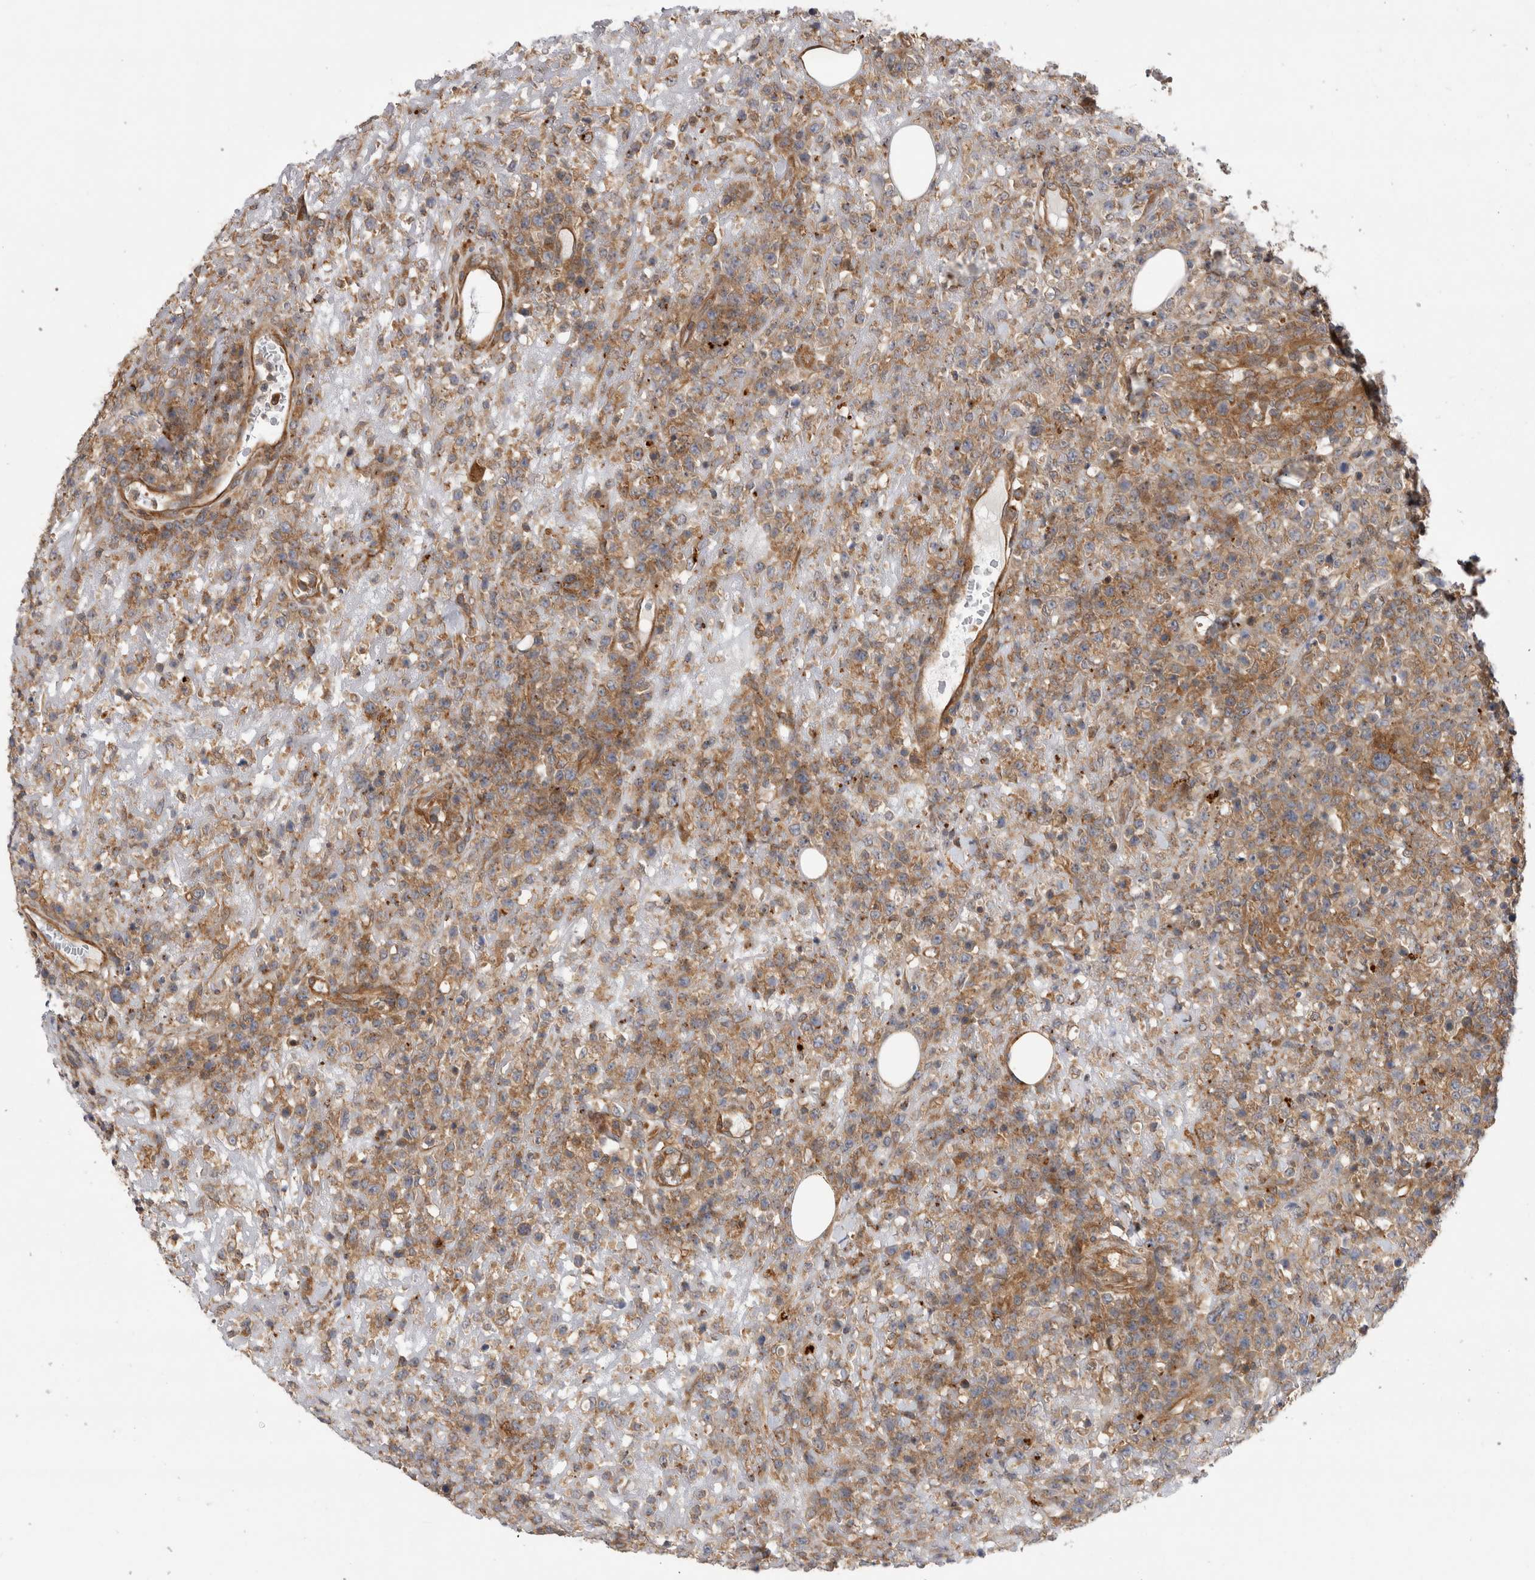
{"staining": {"intensity": "moderate", "quantity": ">75%", "location": "cytoplasmic/membranous"}, "tissue": "lymphoma", "cell_type": "Tumor cells", "image_type": "cancer", "snomed": [{"axis": "morphology", "description": "Malignant lymphoma, non-Hodgkin's type, High grade"}, {"axis": "topography", "description": "Colon"}], "caption": "Immunohistochemical staining of human lymphoma reveals medium levels of moderate cytoplasmic/membranous protein expression in approximately >75% of tumor cells.", "gene": "GRIK2", "patient": {"sex": "female", "age": 53}}